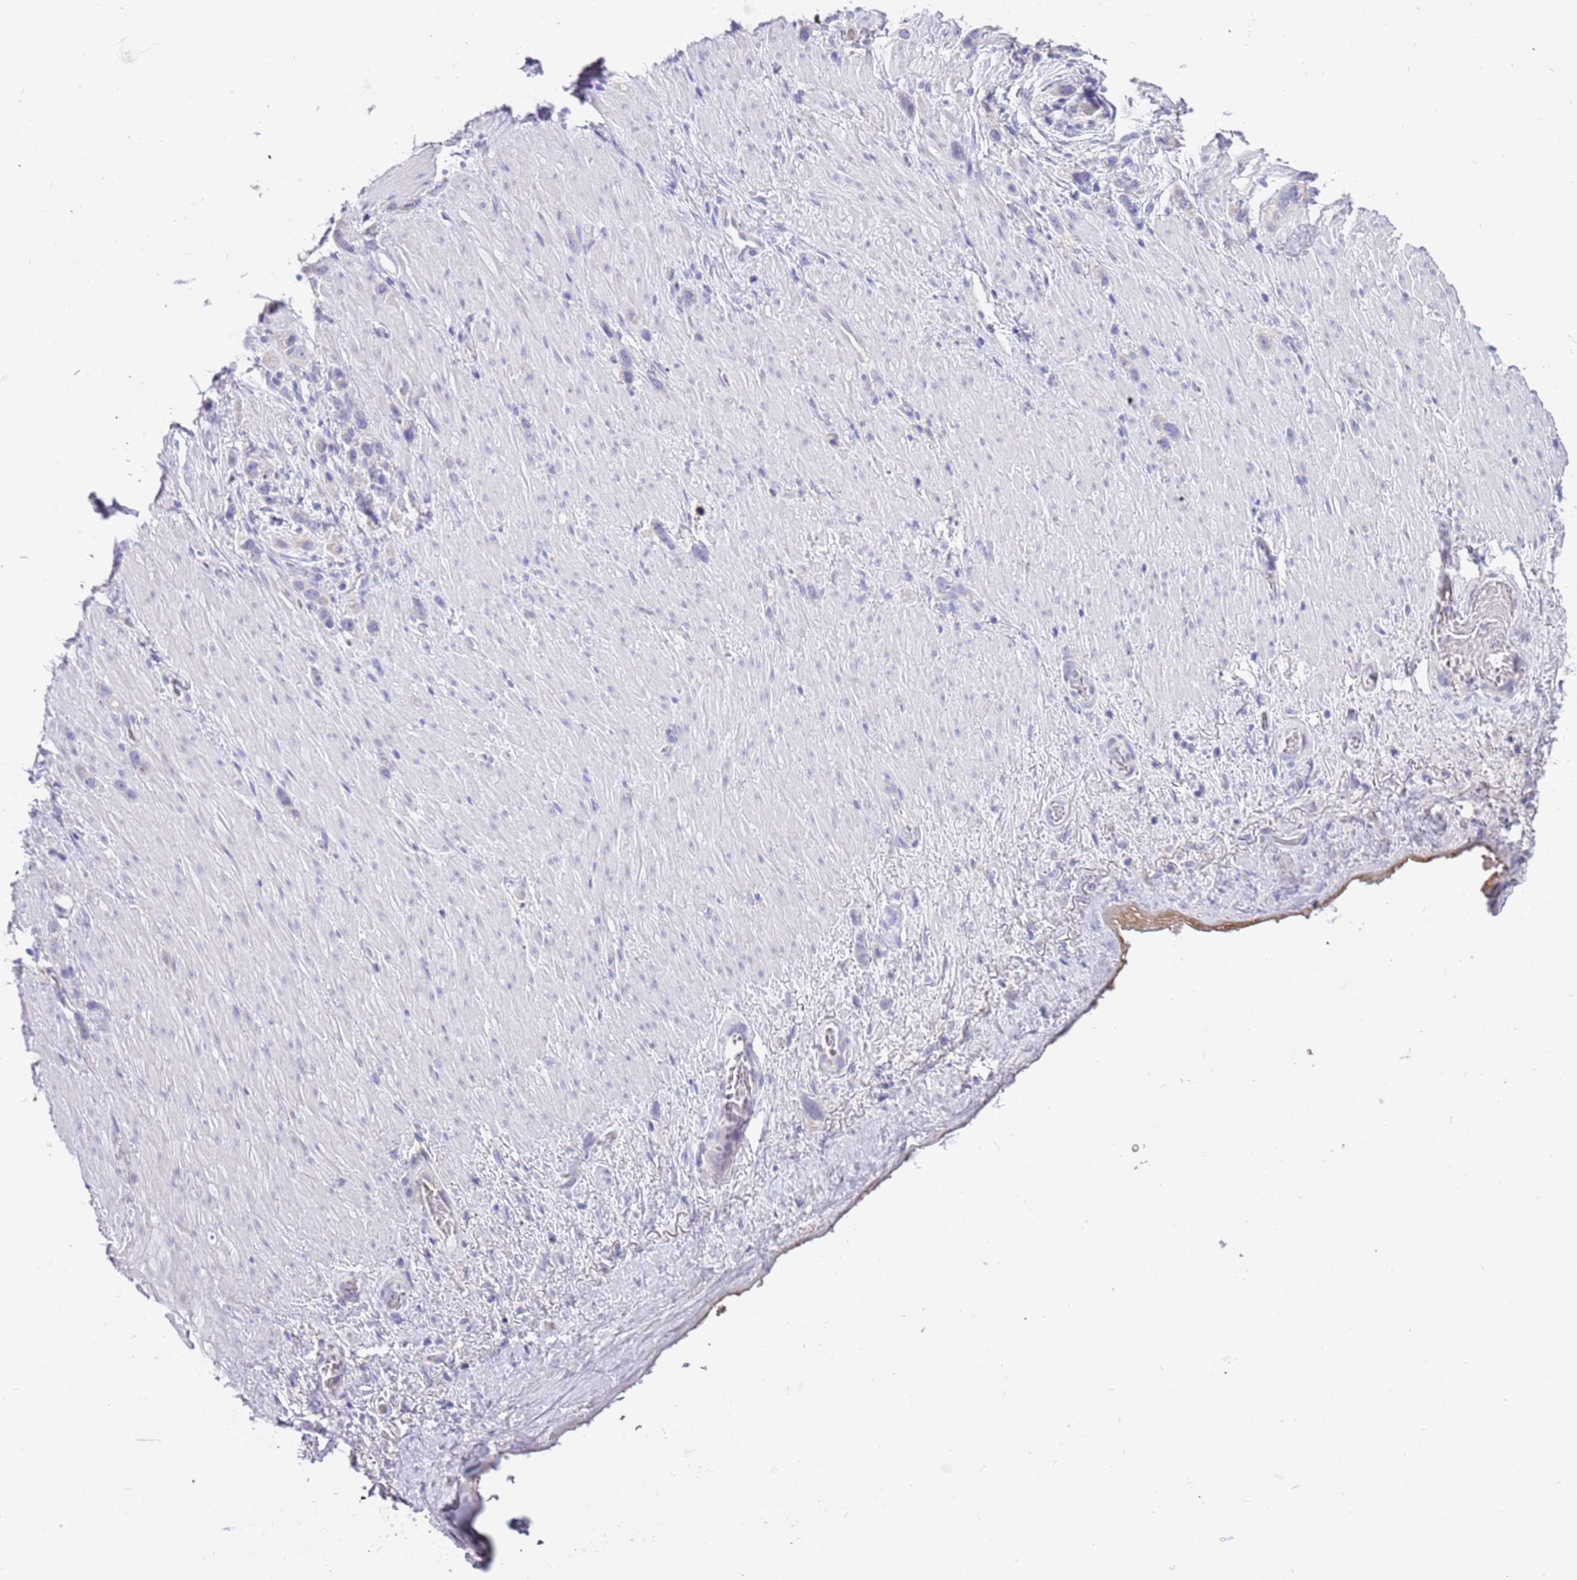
{"staining": {"intensity": "negative", "quantity": "none", "location": "none"}, "tissue": "stomach cancer", "cell_type": "Tumor cells", "image_type": "cancer", "snomed": [{"axis": "morphology", "description": "Adenocarcinoma, NOS"}, {"axis": "topography", "description": "Stomach"}], "caption": "Stomach cancer was stained to show a protein in brown. There is no significant positivity in tumor cells.", "gene": "RHCG", "patient": {"sex": "female", "age": 65}}